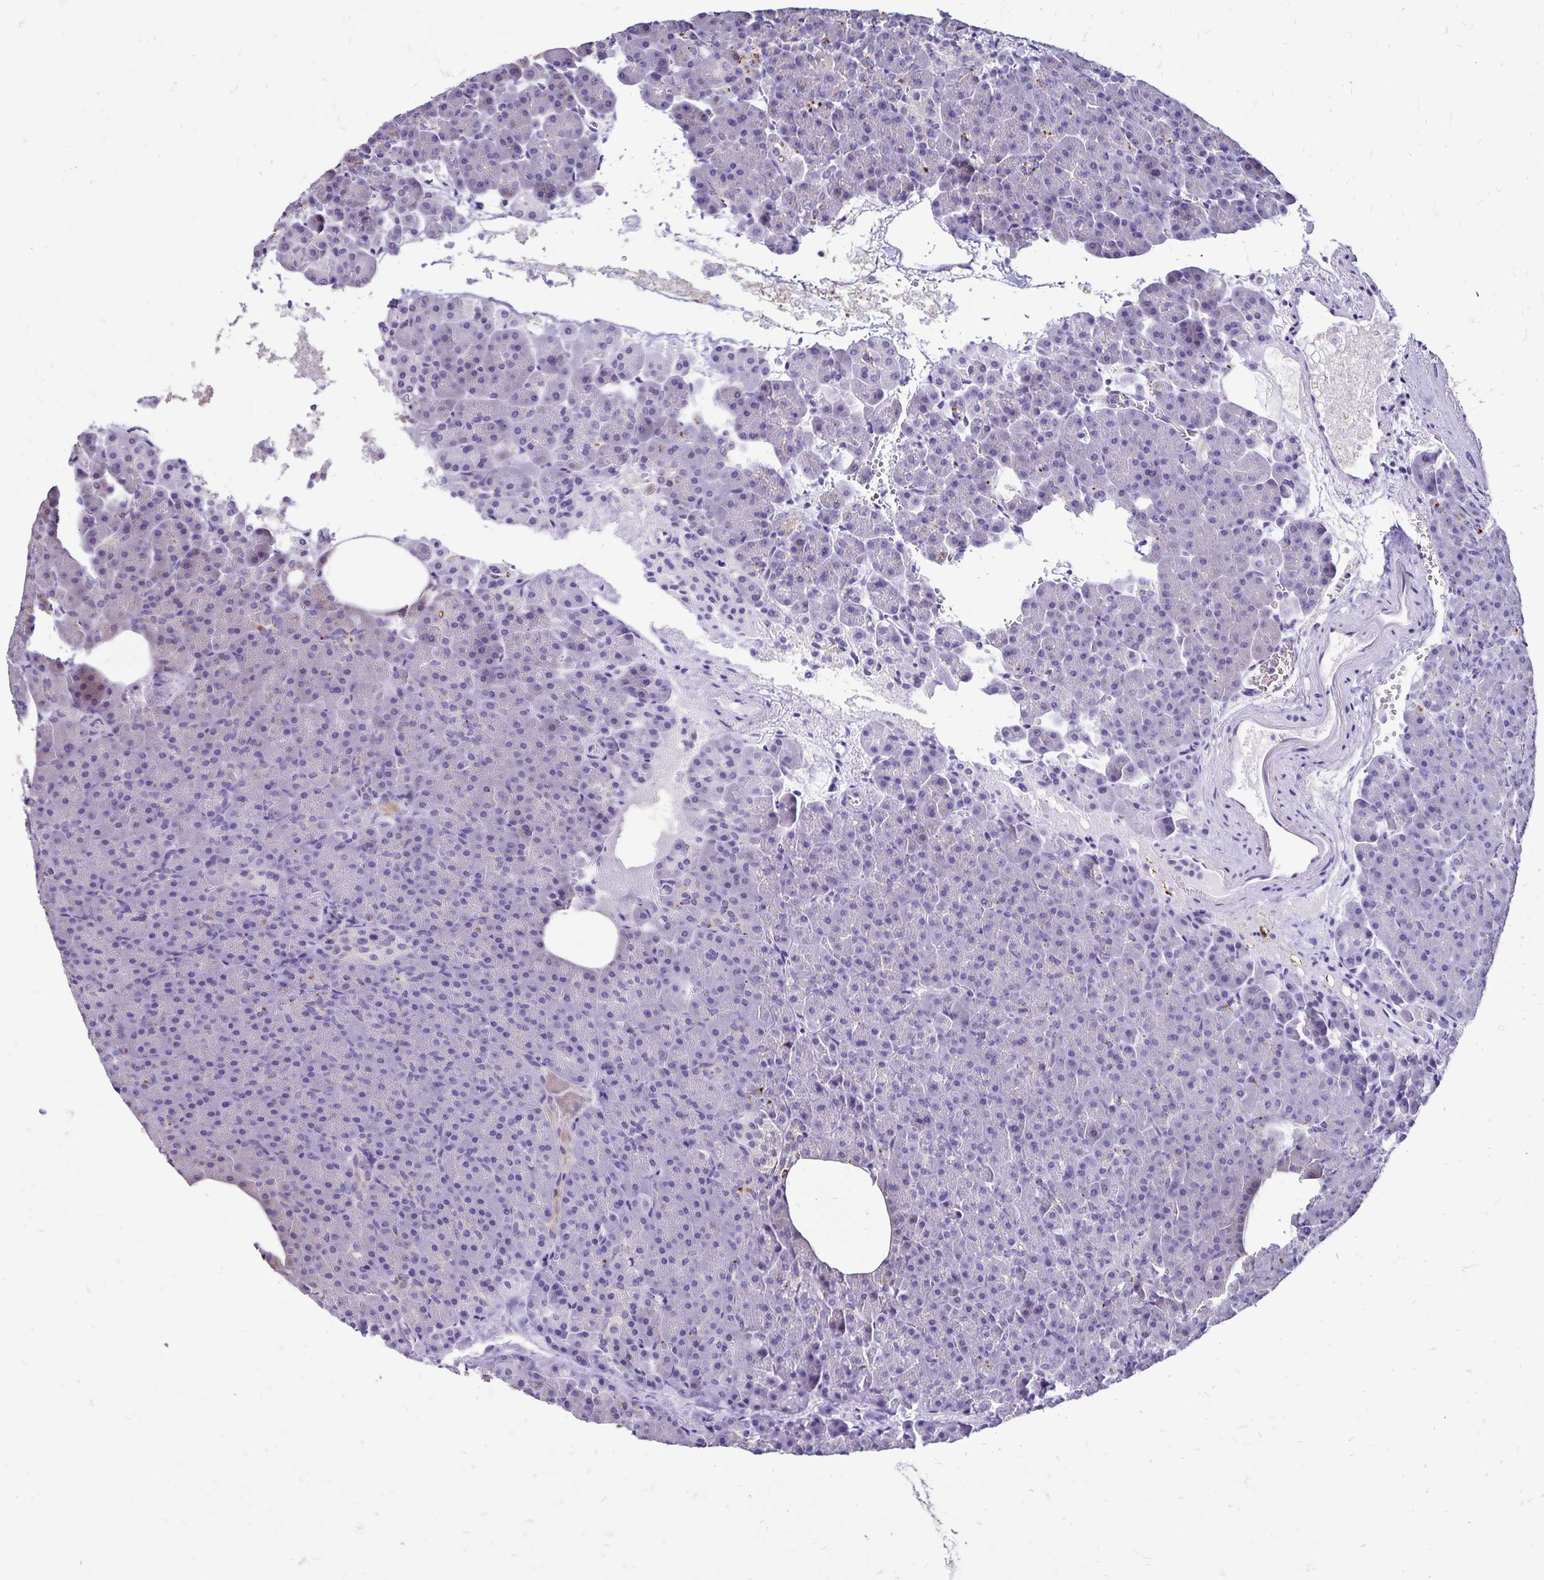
{"staining": {"intensity": "moderate", "quantity": "<25%", "location": "cytoplasmic/membranous"}, "tissue": "pancreas", "cell_type": "Exocrine glandular cells", "image_type": "normal", "snomed": [{"axis": "morphology", "description": "Normal tissue, NOS"}, {"axis": "topography", "description": "Pancreas"}], "caption": "Benign pancreas reveals moderate cytoplasmic/membranous expression in approximately <25% of exocrine glandular cells (brown staining indicates protein expression, while blue staining denotes nuclei)..", "gene": "EVPL", "patient": {"sex": "female", "age": 74}}